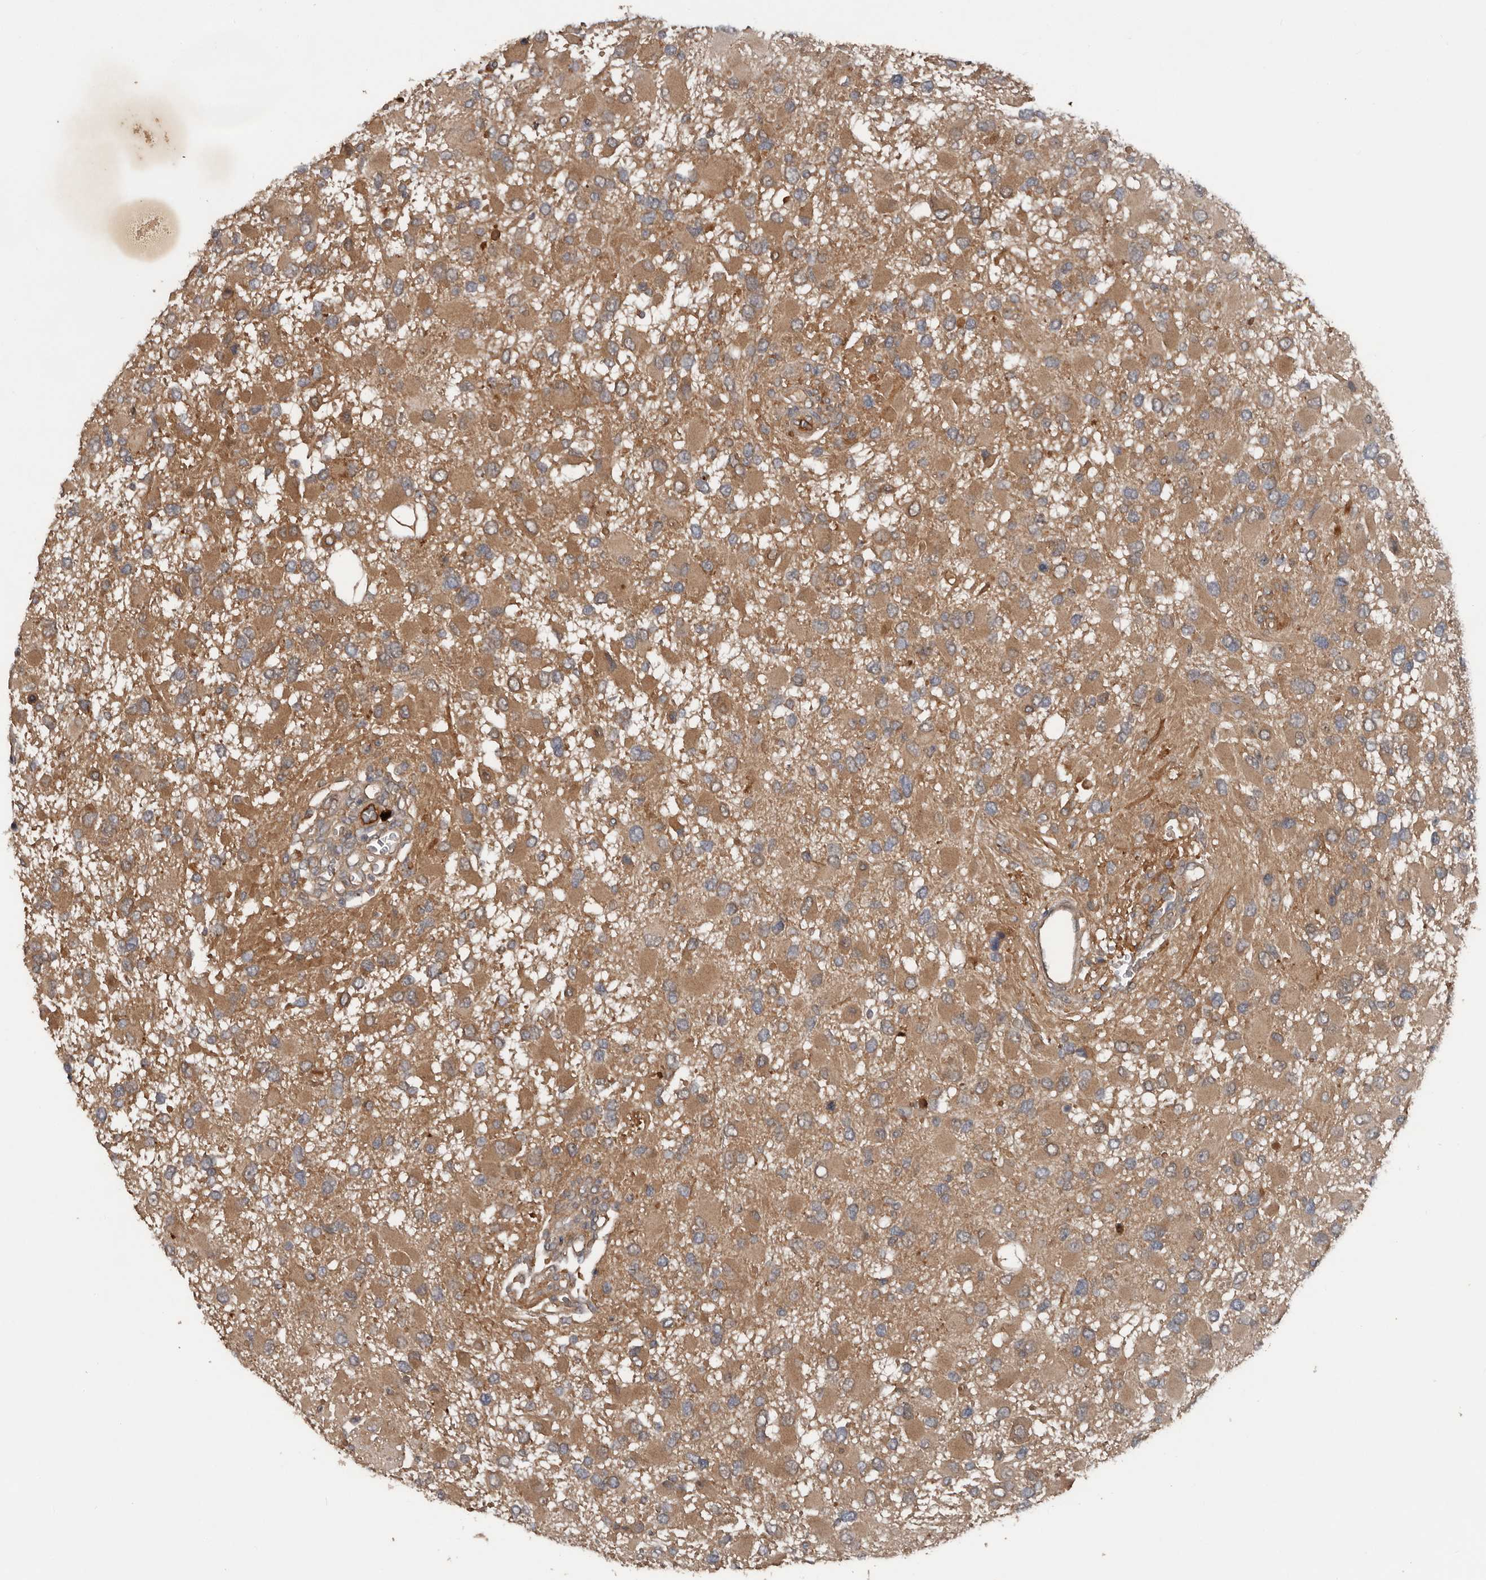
{"staining": {"intensity": "moderate", "quantity": ">75%", "location": "cytoplasmic/membranous"}, "tissue": "glioma", "cell_type": "Tumor cells", "image_type": "cancer", "snomed": [{"axis": "morphology", "description": "Glioma, malignant, High grade"}, {"axis": "topography", "description": "Brain"}], "caption": "Approximately >75% of tumor cells in glioma demonstrate moderate cytoplasmic/membranous protein positivity as visualized by brown immunohistochemical staining.", "gene": "DNAJB4", "patient": {"sex": "male", "age": 53}}